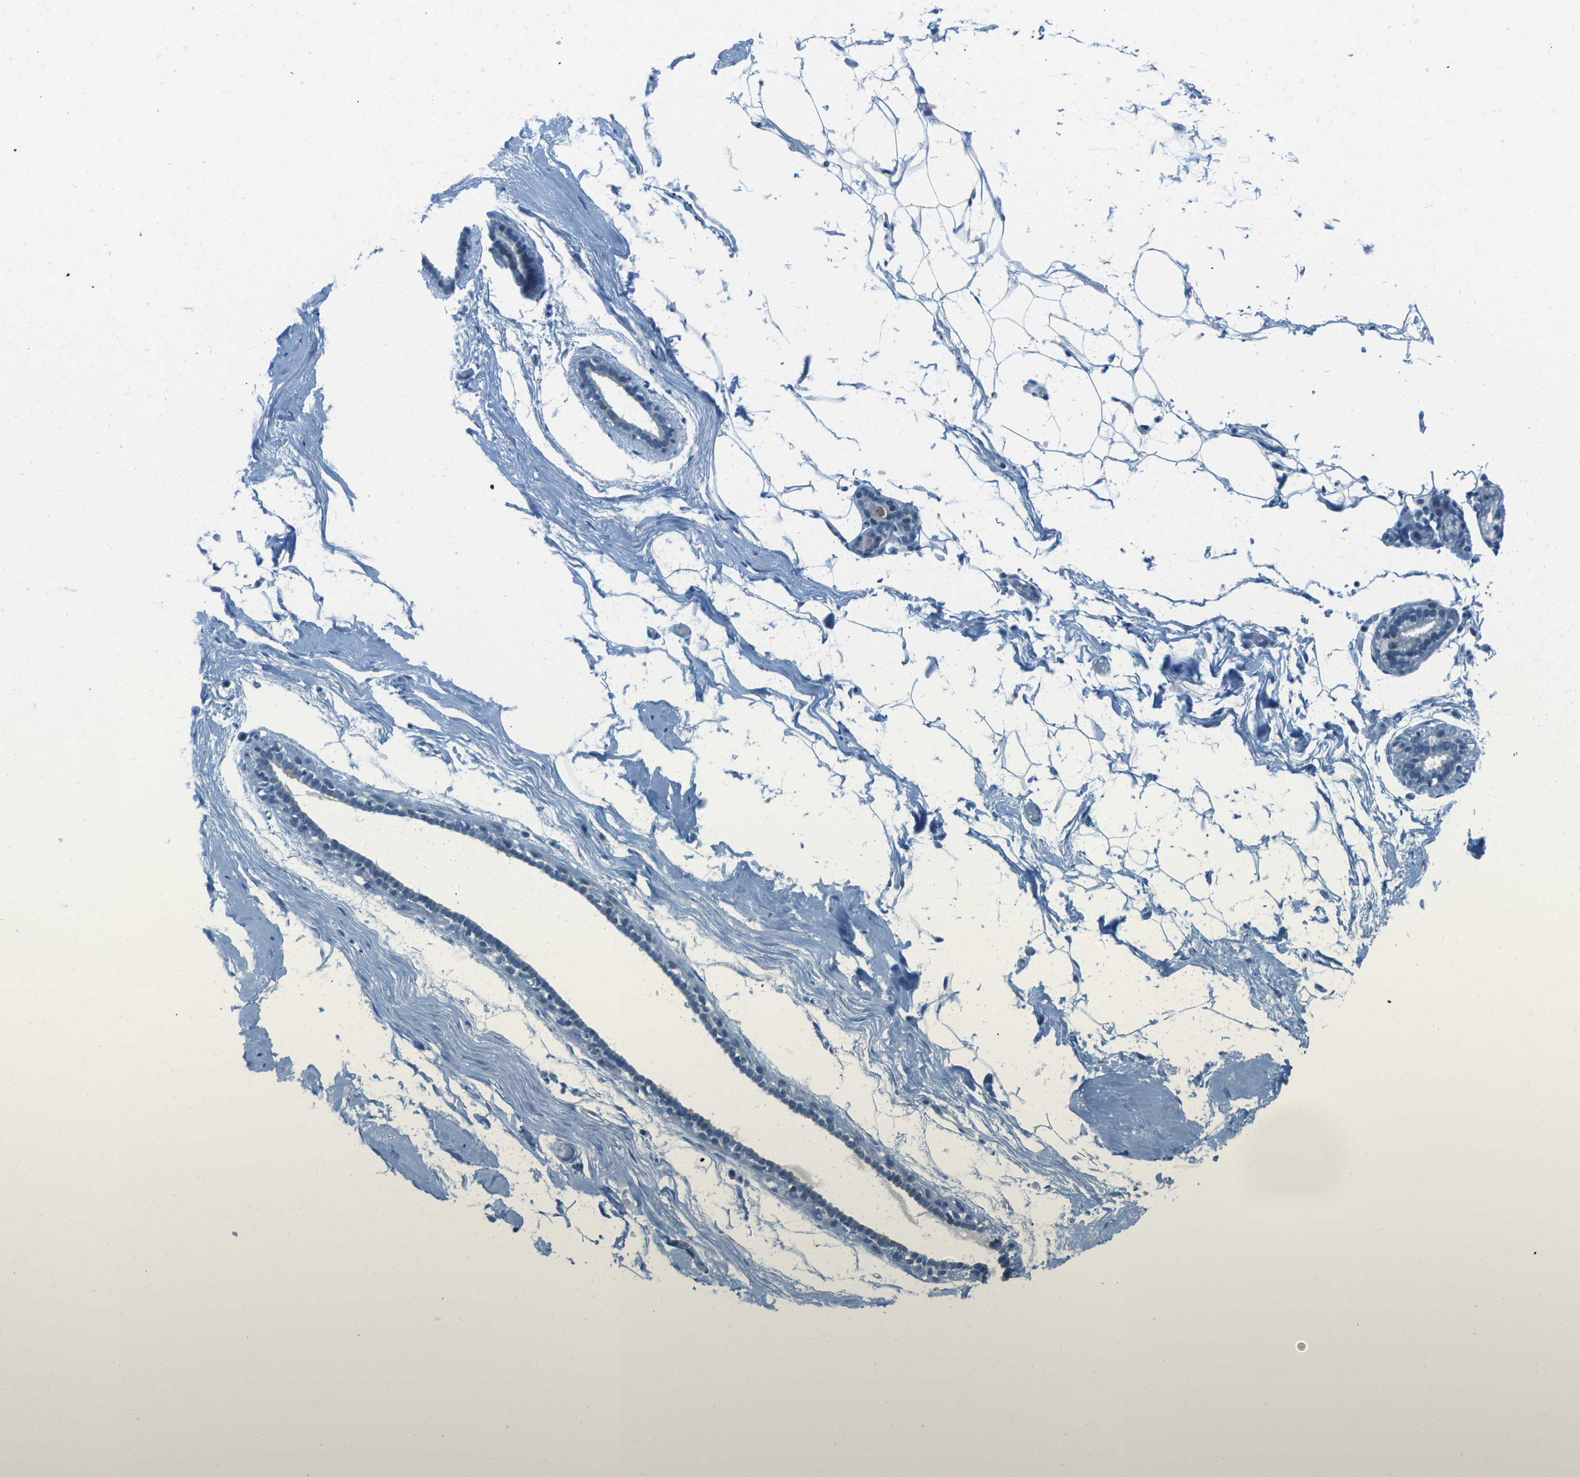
{"staining": {"intensity": "negative", "quantity": "none", "location": "none"}, "tissue": "adipose tissue", "cell_type": "Adipocytes", "image_type": "normal", "snomed": [{"axis": "morphology", "description": "Normal tissue, NOS"}, {"axis": "topography", "description": "Breast"}, {"axis": "topography", "description": "Soft tissue"}], "caption": "Immunohistochemistry image of benign adipose tissue stained for a protein (brown), which exhibits no staining in adipocytes.", "gene": "CDHR2", "patient": {"sex": "female", "age": 75}}